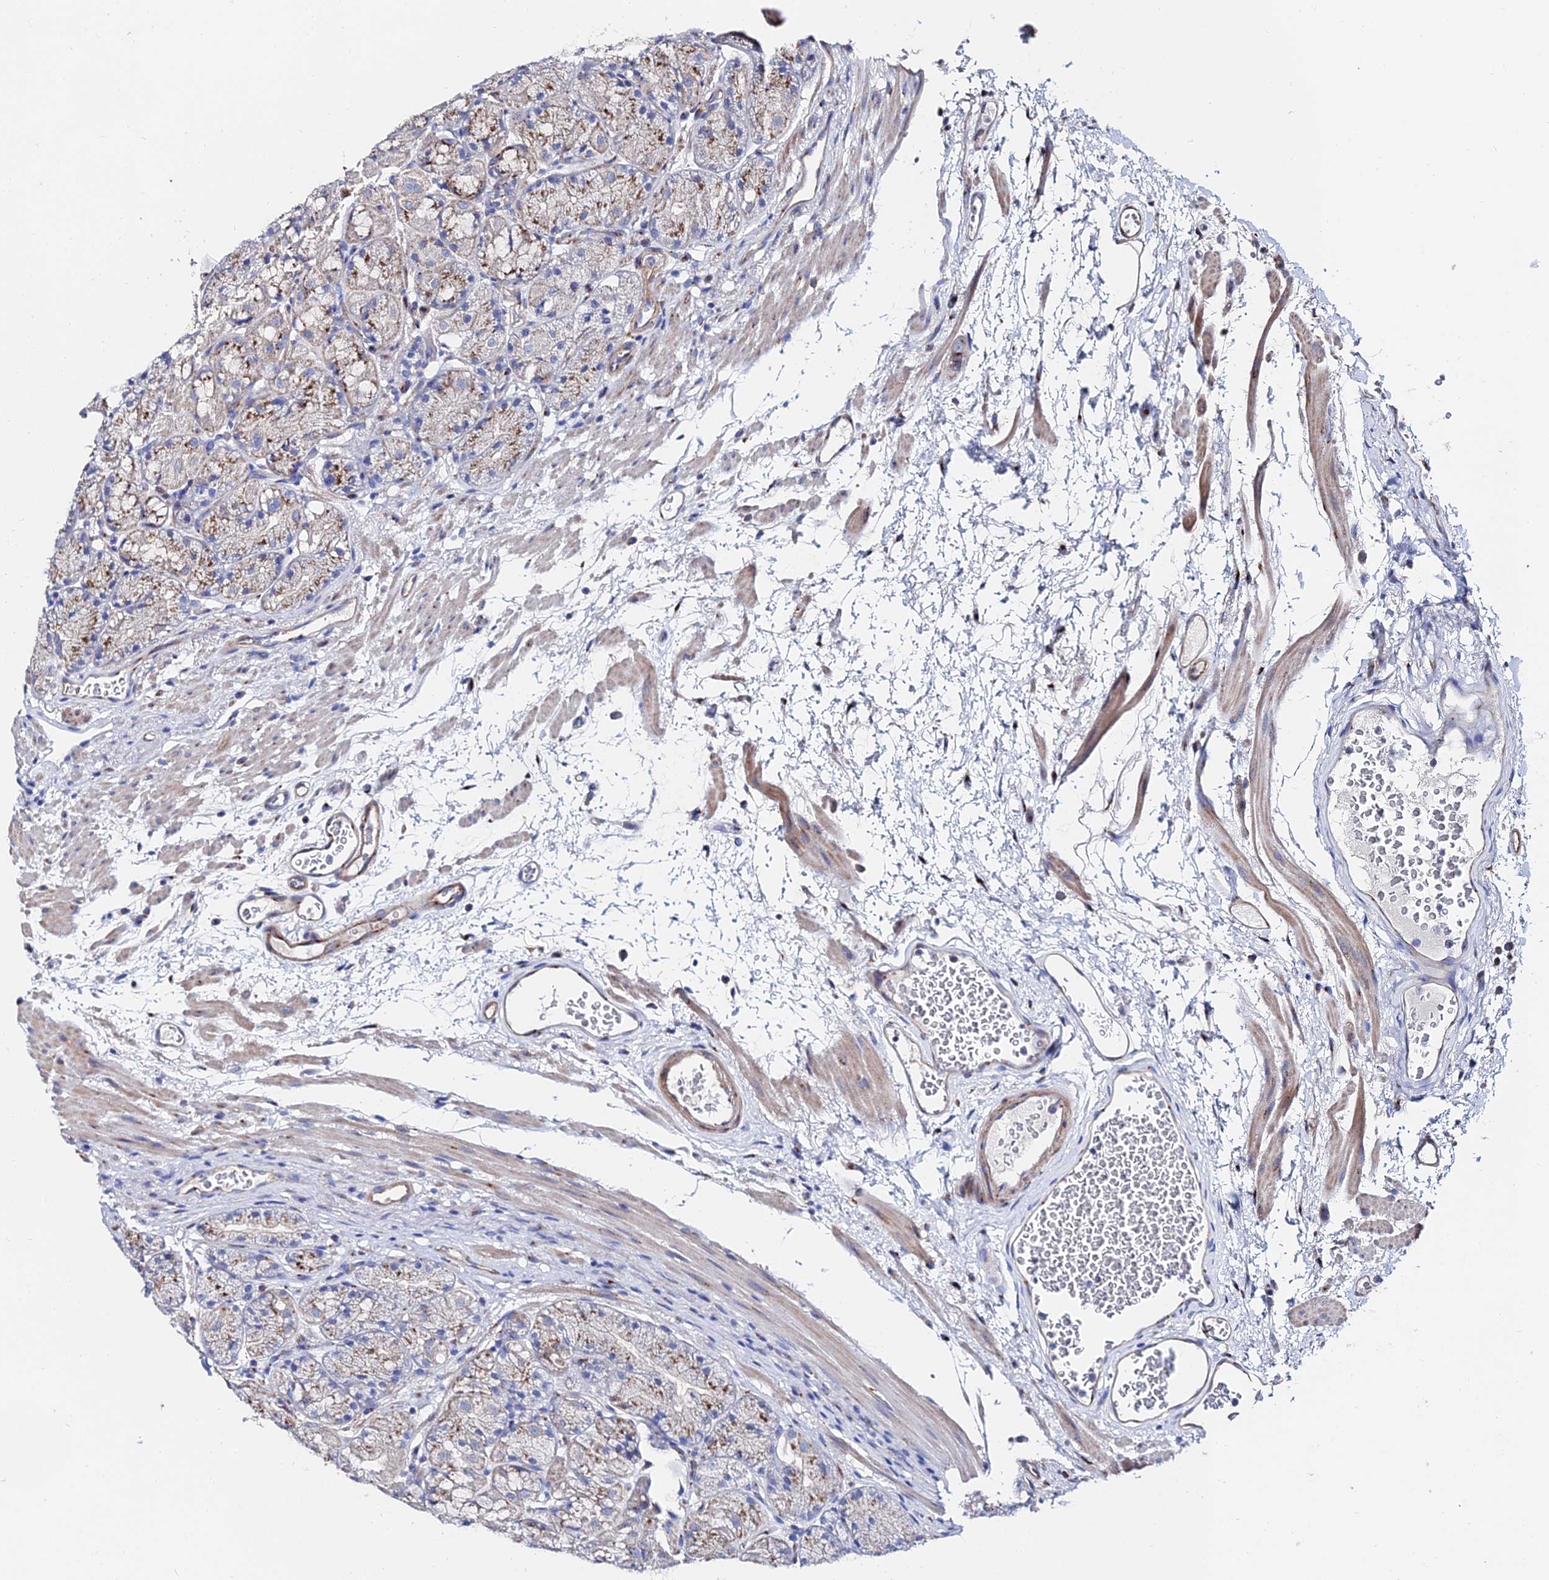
{"staining": {"intensity": "moderate", "quantity": "25%-75%", "location": "cytoplasmic/membranous"}, "tissue": "stomach", "cell_type": "Glandular cells", "image_type": "normal", "snomed": [{"axis": "morphology", "description": "Normal tissue, NOS"}, {"axis": "topography", "description": "Stomach"}], "caption": "The photomicrograph exhibits a brown stain indicating the presence of a protein in the cytoplasmic/membranous of glandular cells in stomach.", "gene": "BORCS8", "patient": {"sex": "male", "age": 63}}